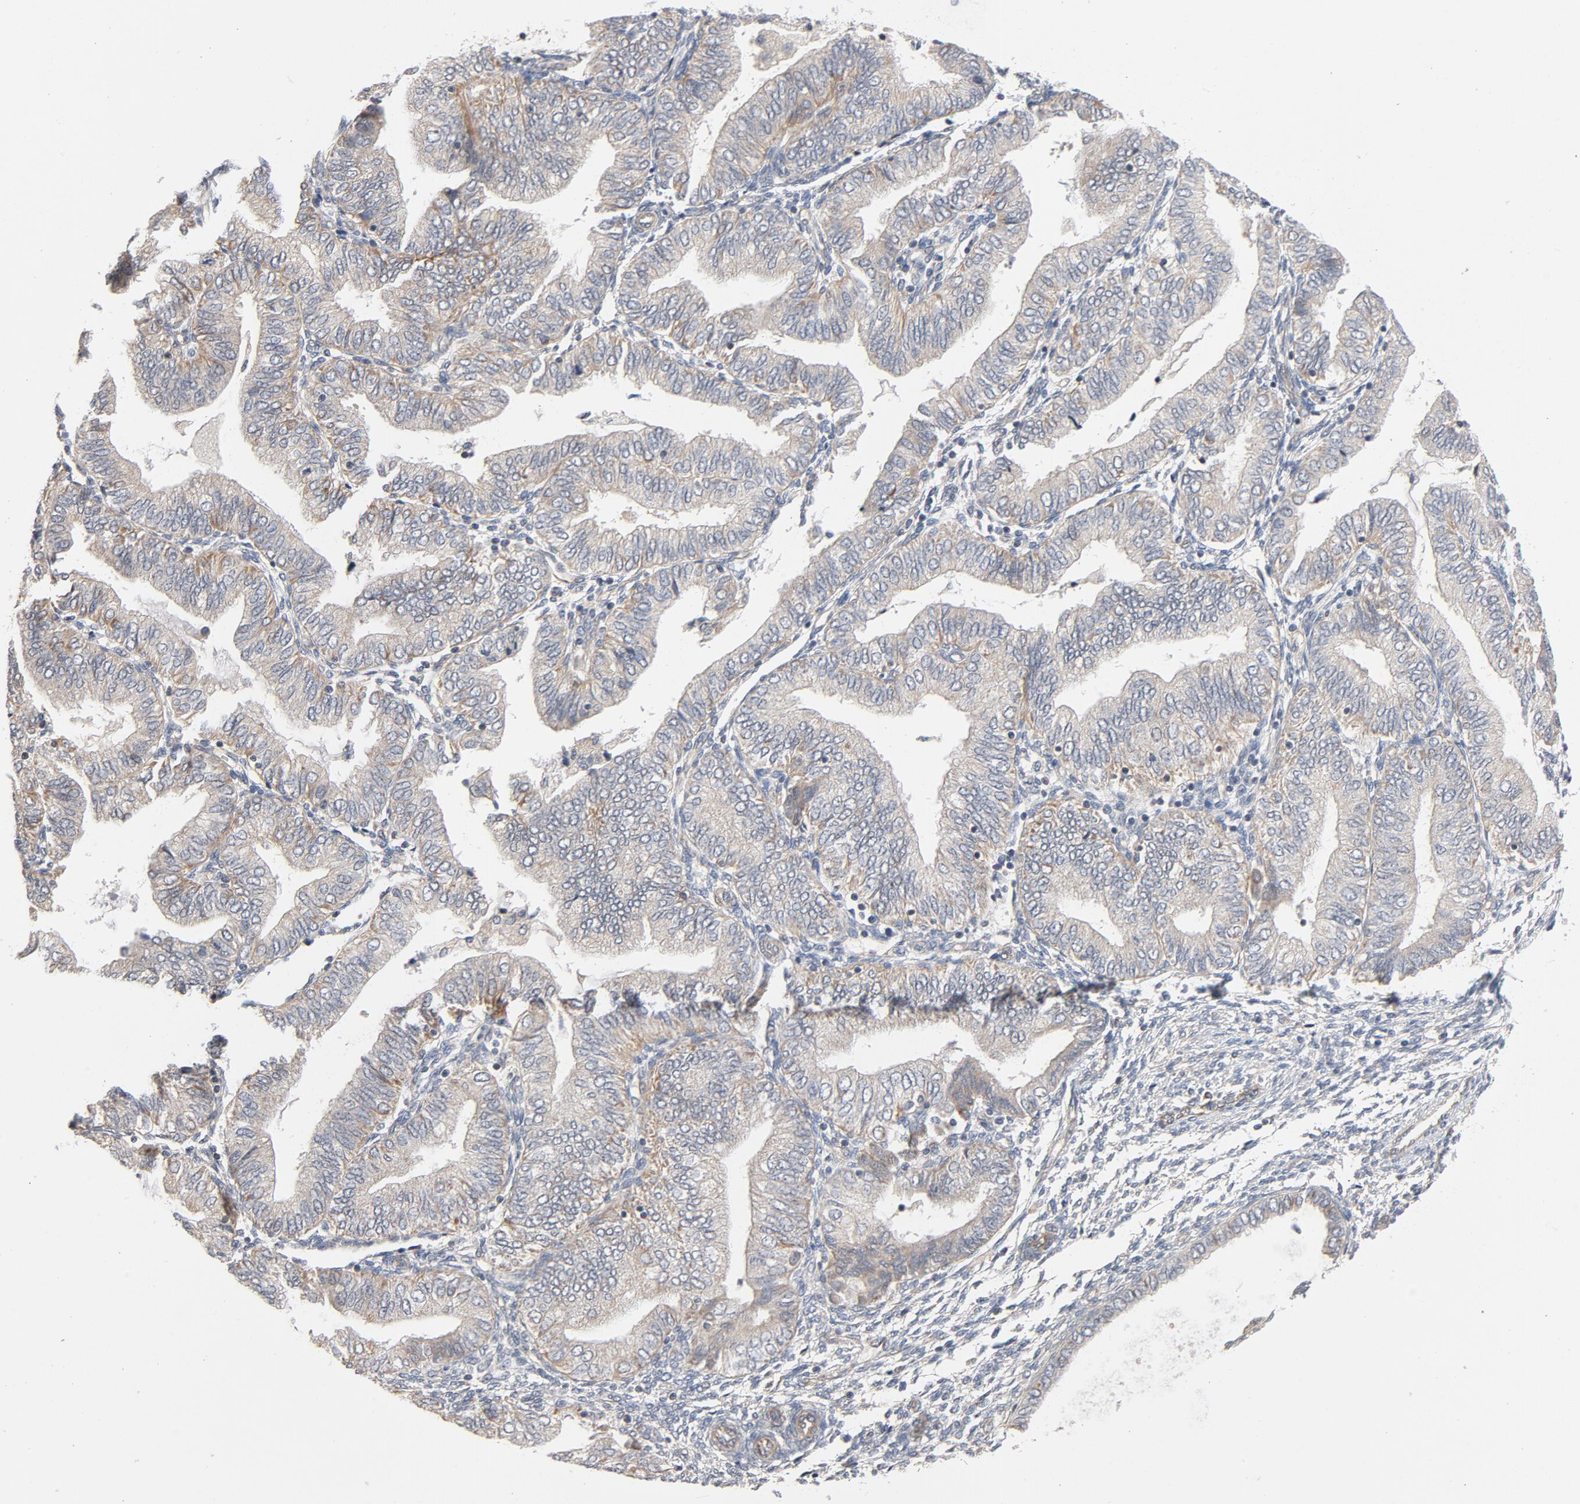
{"staining": {"intensity": "weak", "quantity": ">75%", "location": "cytoplasmic/membranous"}, "tissue": "endometrial cancer", "cell_type": "Tumor cells", "image_type": "cancer", "snomed": [{"axis": "morphology", "description": "Adenocarcinoma, NOS"}, {"axis": "topography", "description": "Endometrium"}], "caption": "IHC histopathology image of neoplastic tissue: endometrial adenocarcinoma stained using immunohistochemistry (IHC) exhibits low levels of weak protein expression localized specifically in the cytoplasmic/membranous of tumor cells, appearing as a cytoplasmic/membranous brown color.", "gene": "TRIOBP", "patient": {"sex": "female", "age": 51}}